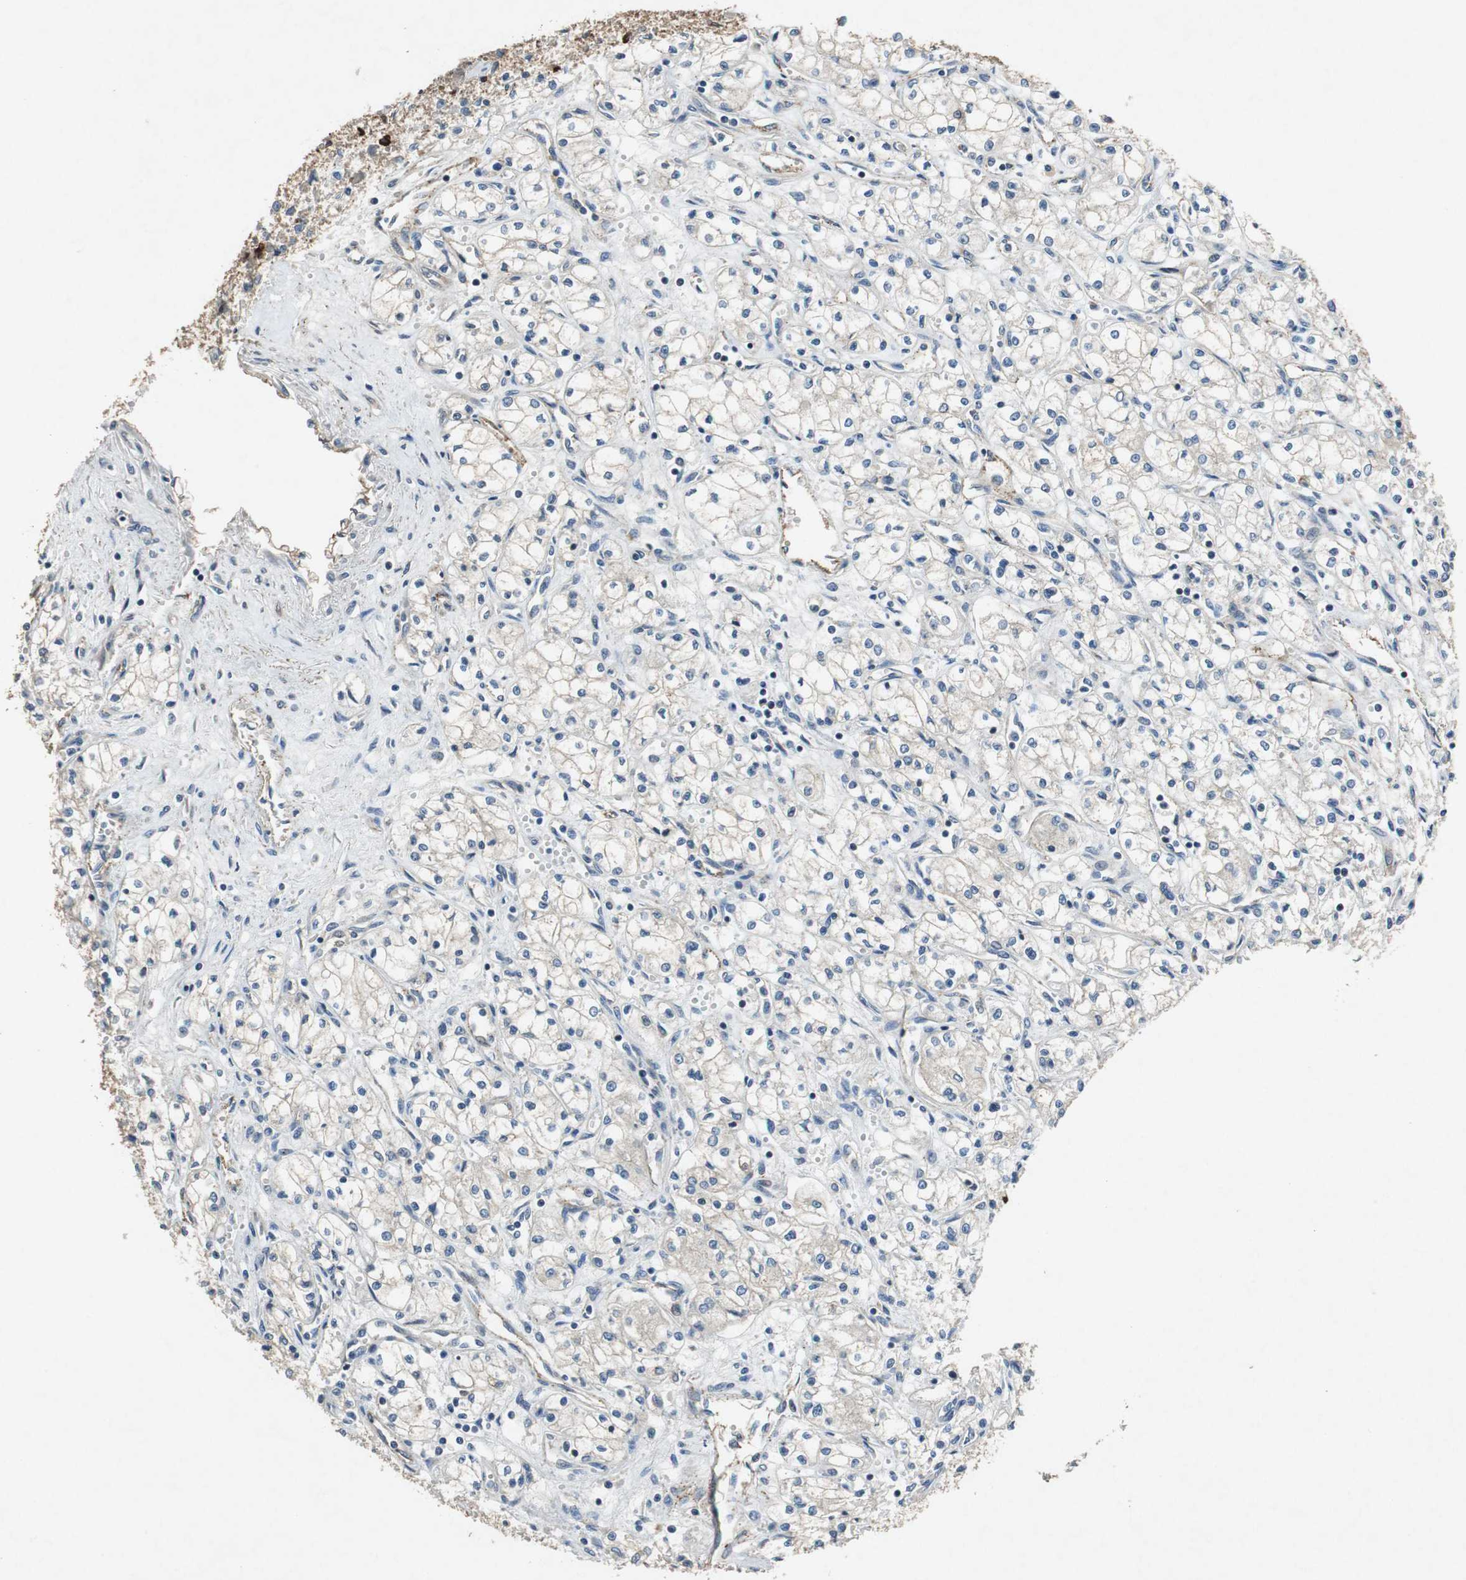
{"staining": {"intensity": "negative", "quantity": "none", "location": "none"}, "tissue": "renal cancer", "cell_type": "Tumor cells", "image_type": "cancer", "snomed": [{"axis": "morphology", "description": "Normal tissue, NOS"}, {"axis": "morphology", "description": "Adenocarcinoma, NOS"}, {"axis": "topography", "description": "Kidney"}], "caption": "High power microscopy photomicrograph of an IHC micrograph of adenocarcinoma (renal), revealing no significant staining in tumor cells.", "gene": "TUBA4A", "patient": {"sex": "male", "age": 59}}